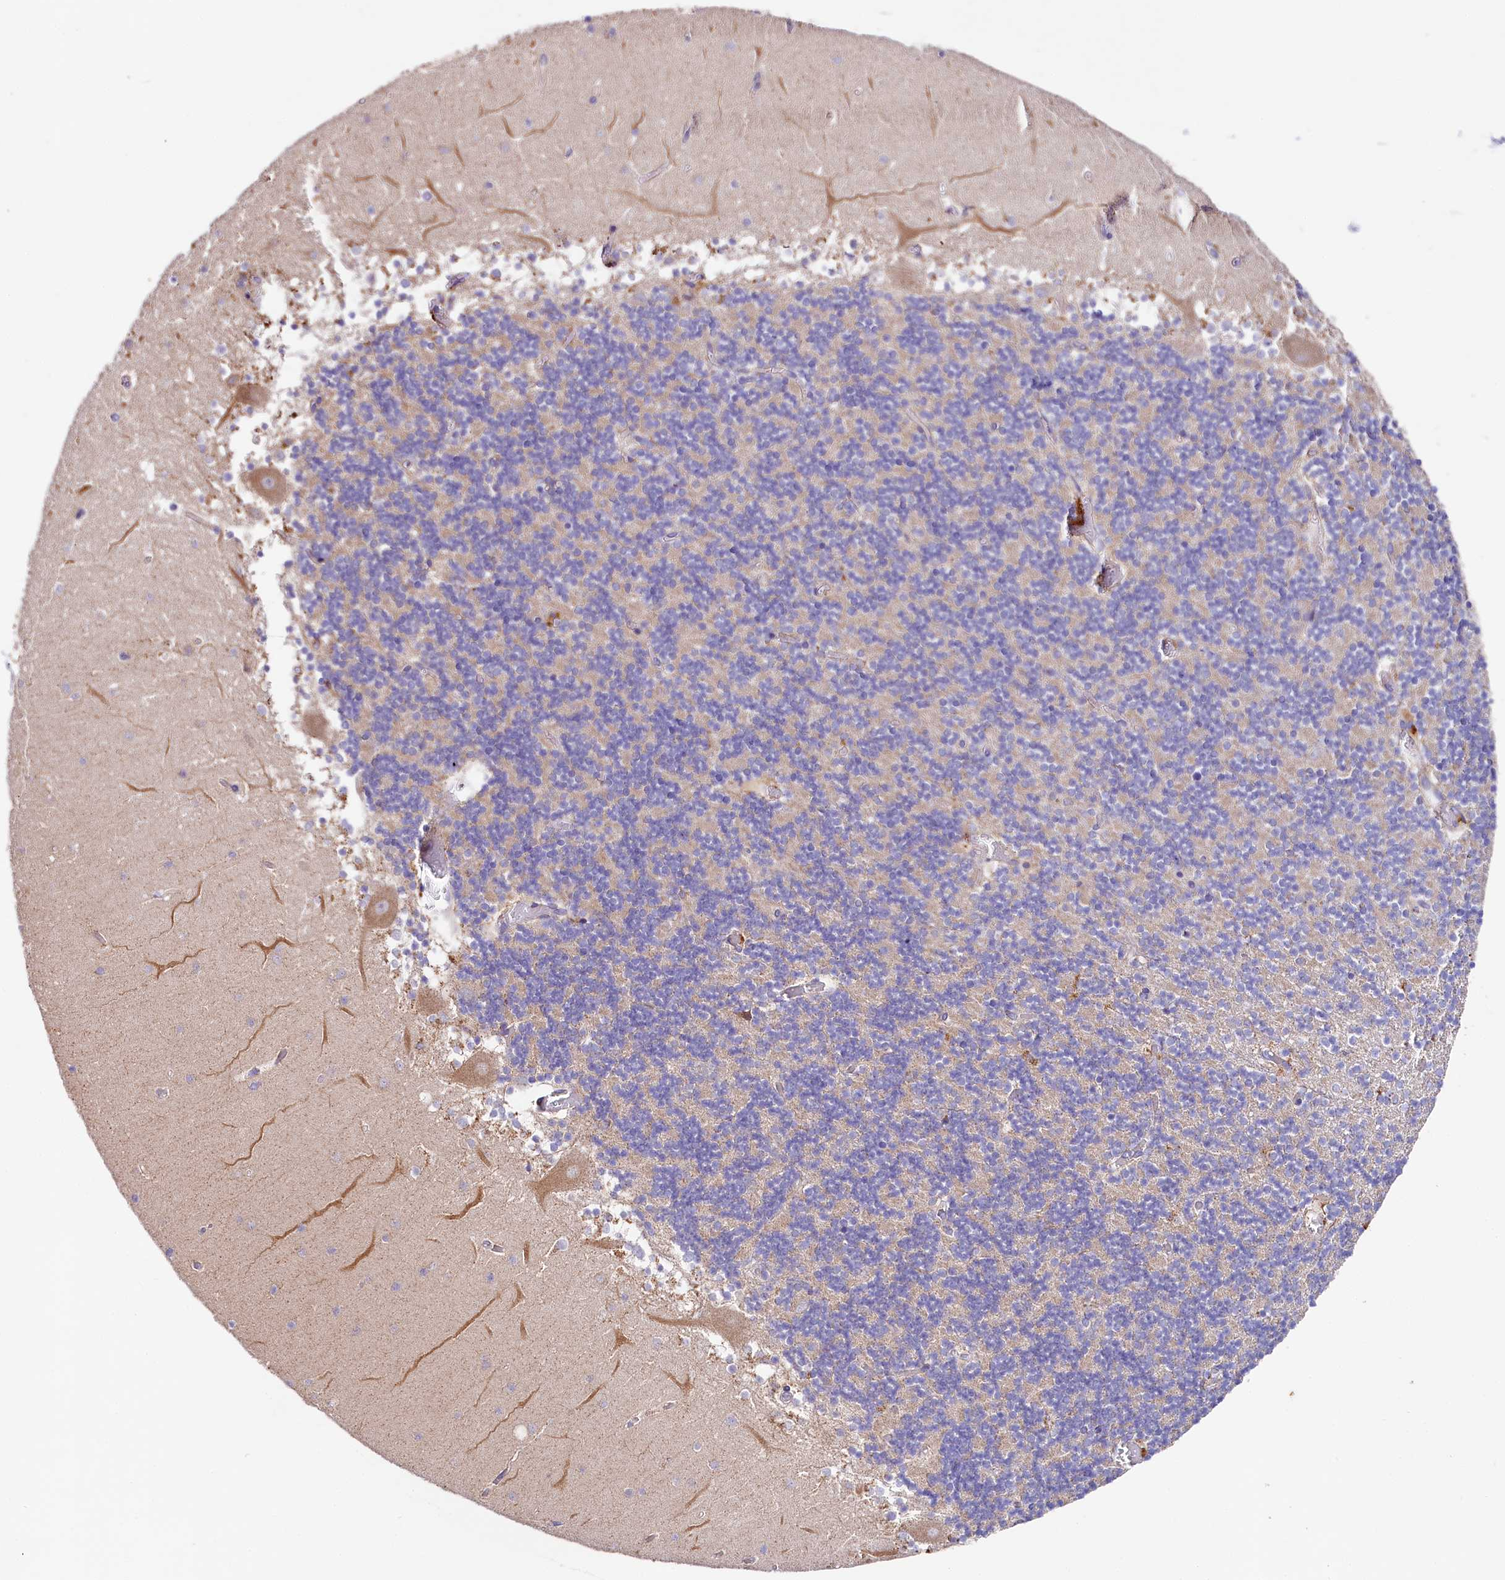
{"staining": {"intensity": "moderate", "quantity": "<25%", "location": "cytoplasmic/membranous"}, "tissue": "cerebellum", "cell_type": "Cells in granular layer", "image_type": "normal", "snomed": [{"axis": "morphology", "description": "Normal tissue, NOS"}, {"axis": "topography", "description": "Cerebellum"}], "caption": "Brown immunohistochemical staining in normal human cerebellum displays moderate cytoplasmic/membranous positivity in approximately <25% of cells in granular layer. The staining is performed using DAB (3,3'-diaminobenzidine) brown chromogen to label protein expression. The nuclei are counter-stained blue using hematoxylin.", "gene": "SACM1L", "patient": {"sex": "female", "age": 28}}